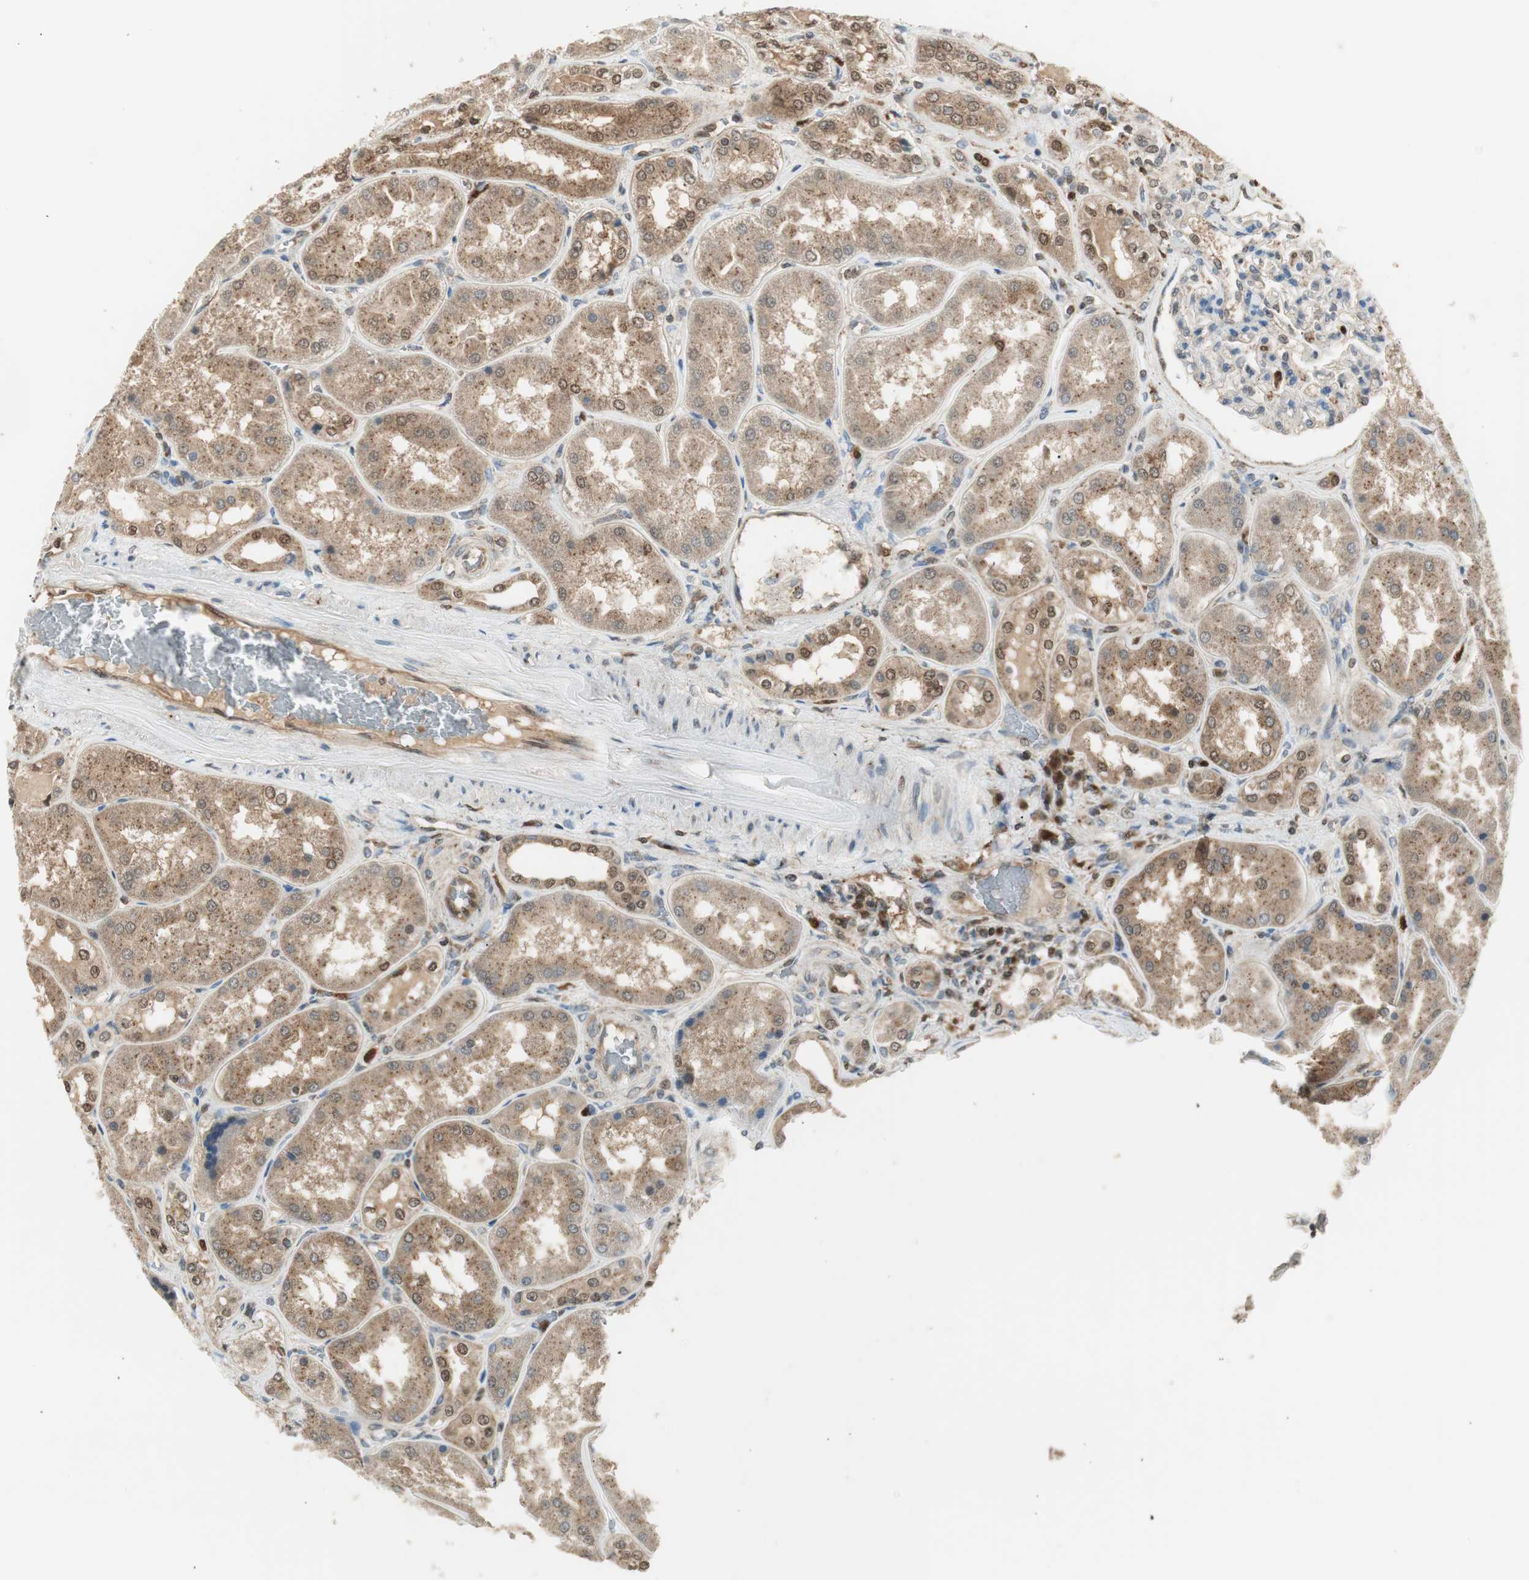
{"staining": {"intensity": "moderate", "quantity": "<25%", "location": "nuclear"}, "tissue": "kidney", "cell_type": "Cells in glomeruli", "image_type": "normal", "snomed": [{"axis": "morphology", "description": "Normal tissue, NOS"}, {"axis": "topography", "description": "Kidney"}], "caption": "This is a photomicrograph of immunohistochemistry staining of benign kidney, which shows moderate staining in the nuclear of cells in glomeruli.", "gene": "LTA4H", "patient": {"sex": "female", "age": 56}}